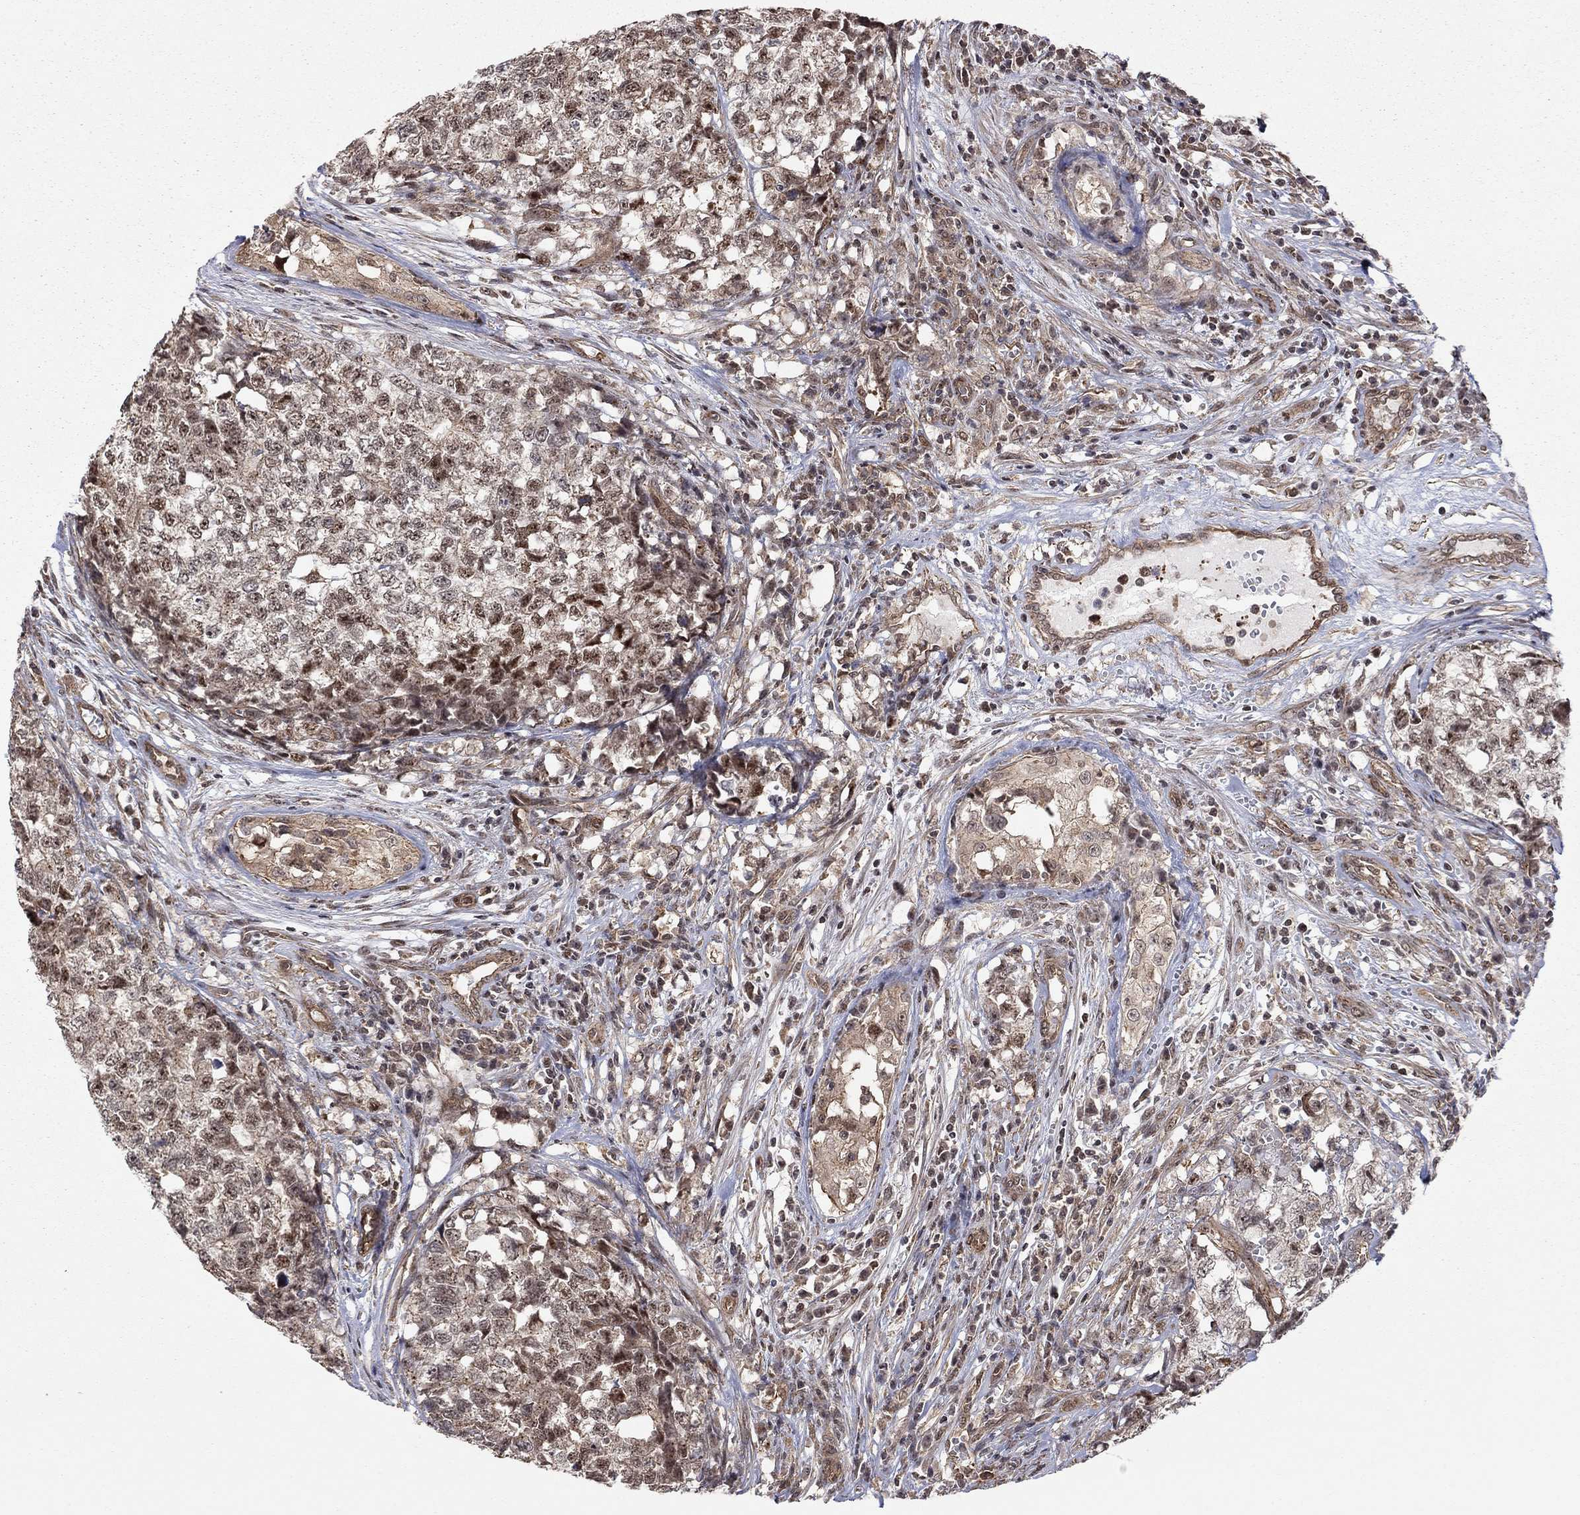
{"staining": {"intensity": "strong", "quantity": "<25%", "location": "nuclear"}, "tissue": "testis cancer", "cell_type": "Tumor cells", "image_type": "cancer", "snomed": [{"axis": "morphology", "description": "Seminoma, NOS"}, {"axis": "morphology", "description": "Carcinoma, Embryonal, NOS"}, {"axis": "topography", "description": "Testis"}], "caption": "Brown immunohistochemical staining in human testis seminoma displays strong nuclear positivity in about <25% of tumor cells. The staining was performed using DAB to visualize the protein expression in brown, while the nuclei were stained in blue with hematoxylin (Magnification: 20x).", "gene": "TDP1", "patient": {"sex": "male", "age": 22}}